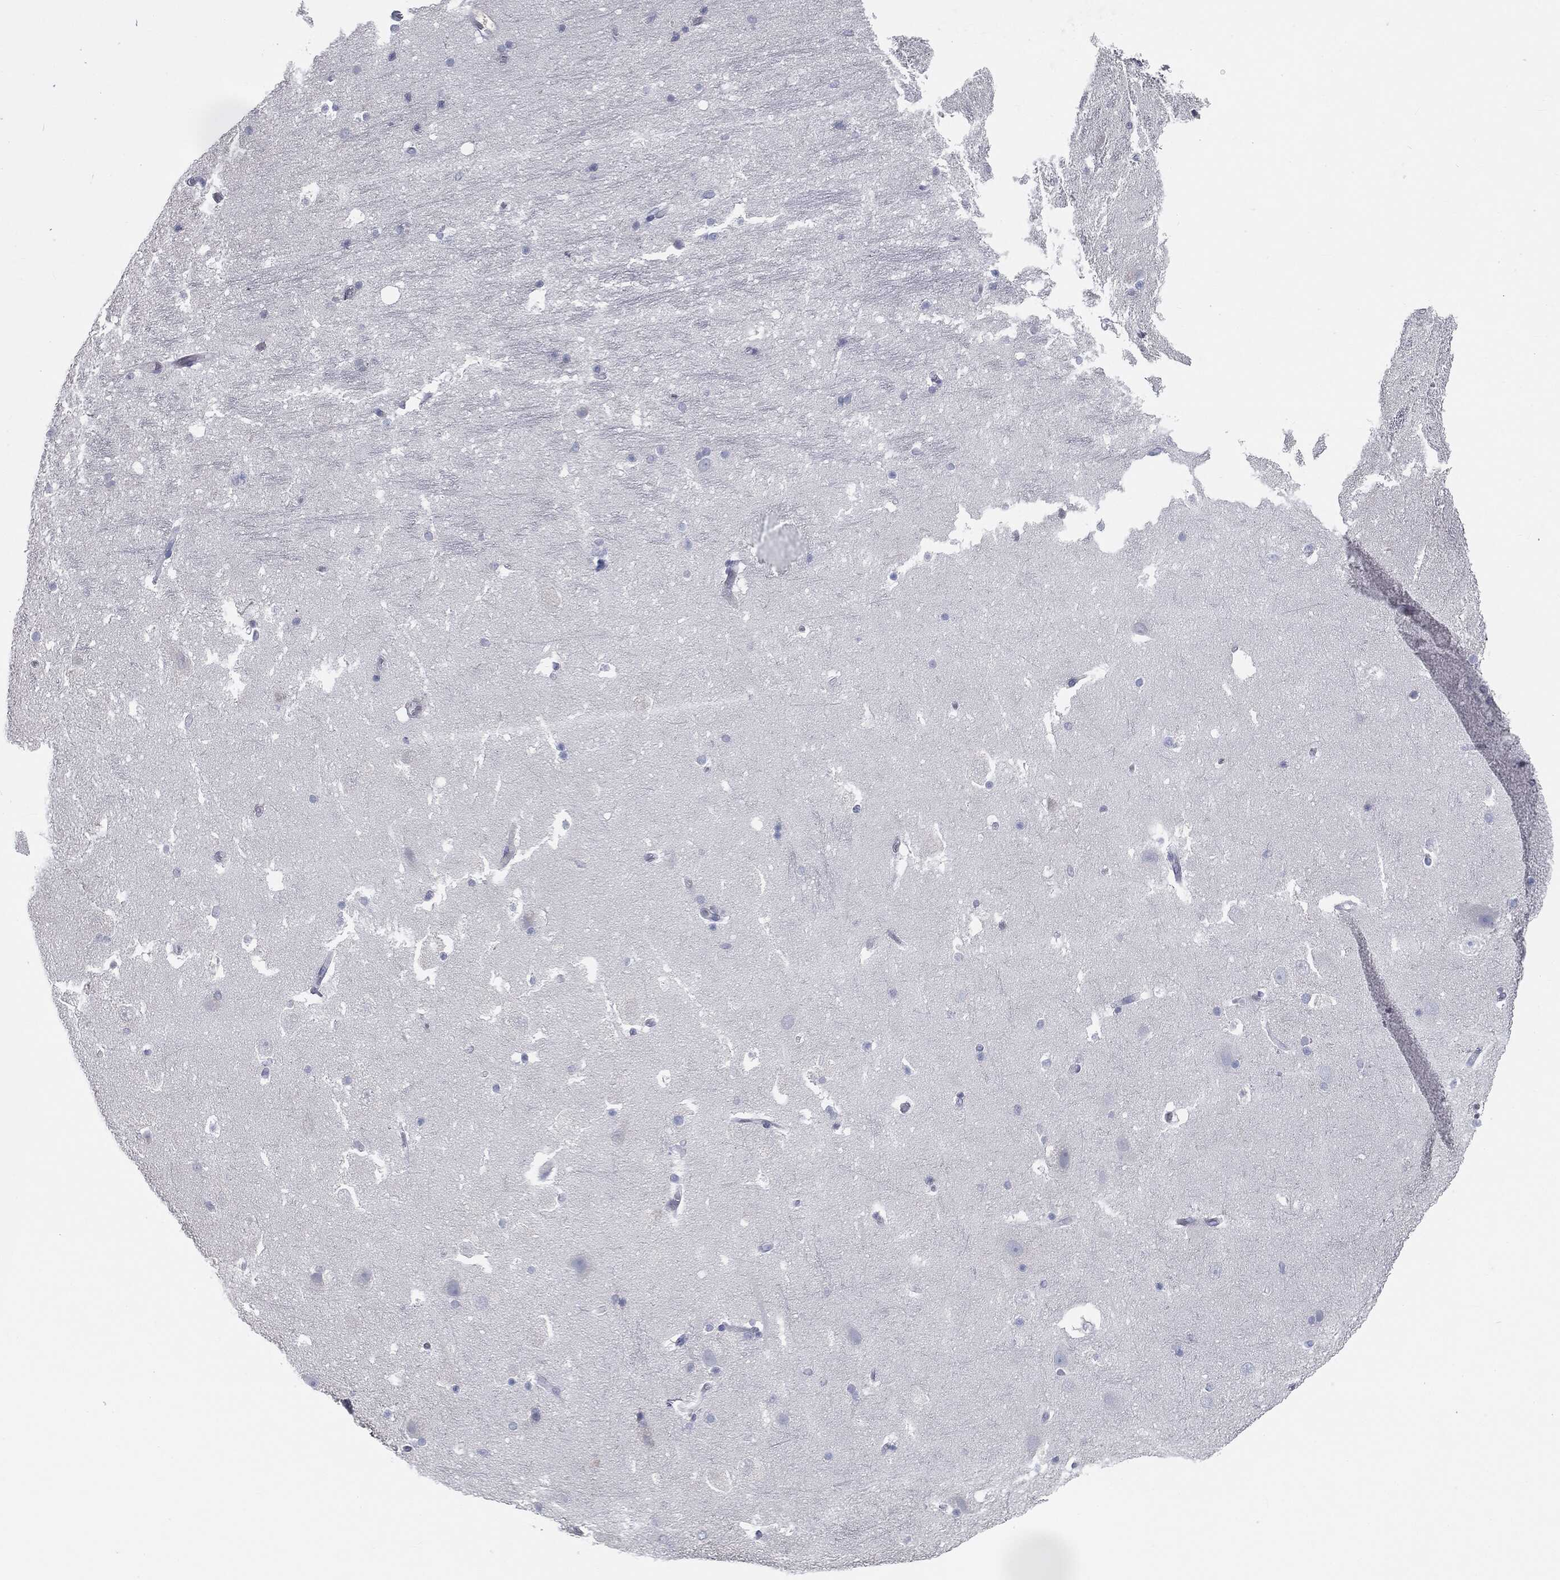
{"staining": {"intensity": "negative", "quantity": "none", "location": "none"}, "tissue": "hippocampus", "cell_type": "Glial cells", "image_type": "normal", "snomed": [{"axis": "morphology", "description": "Normal tissue, NOS"}, {"axis": "topography", "description": "Hippocampus"}], "caption": "Immunohistochemical staining of unremarkable human hippocampus displays no significant expression in glial cells.", "gene": "CAV3", "patient": {"sex": "male", "age": 51}}